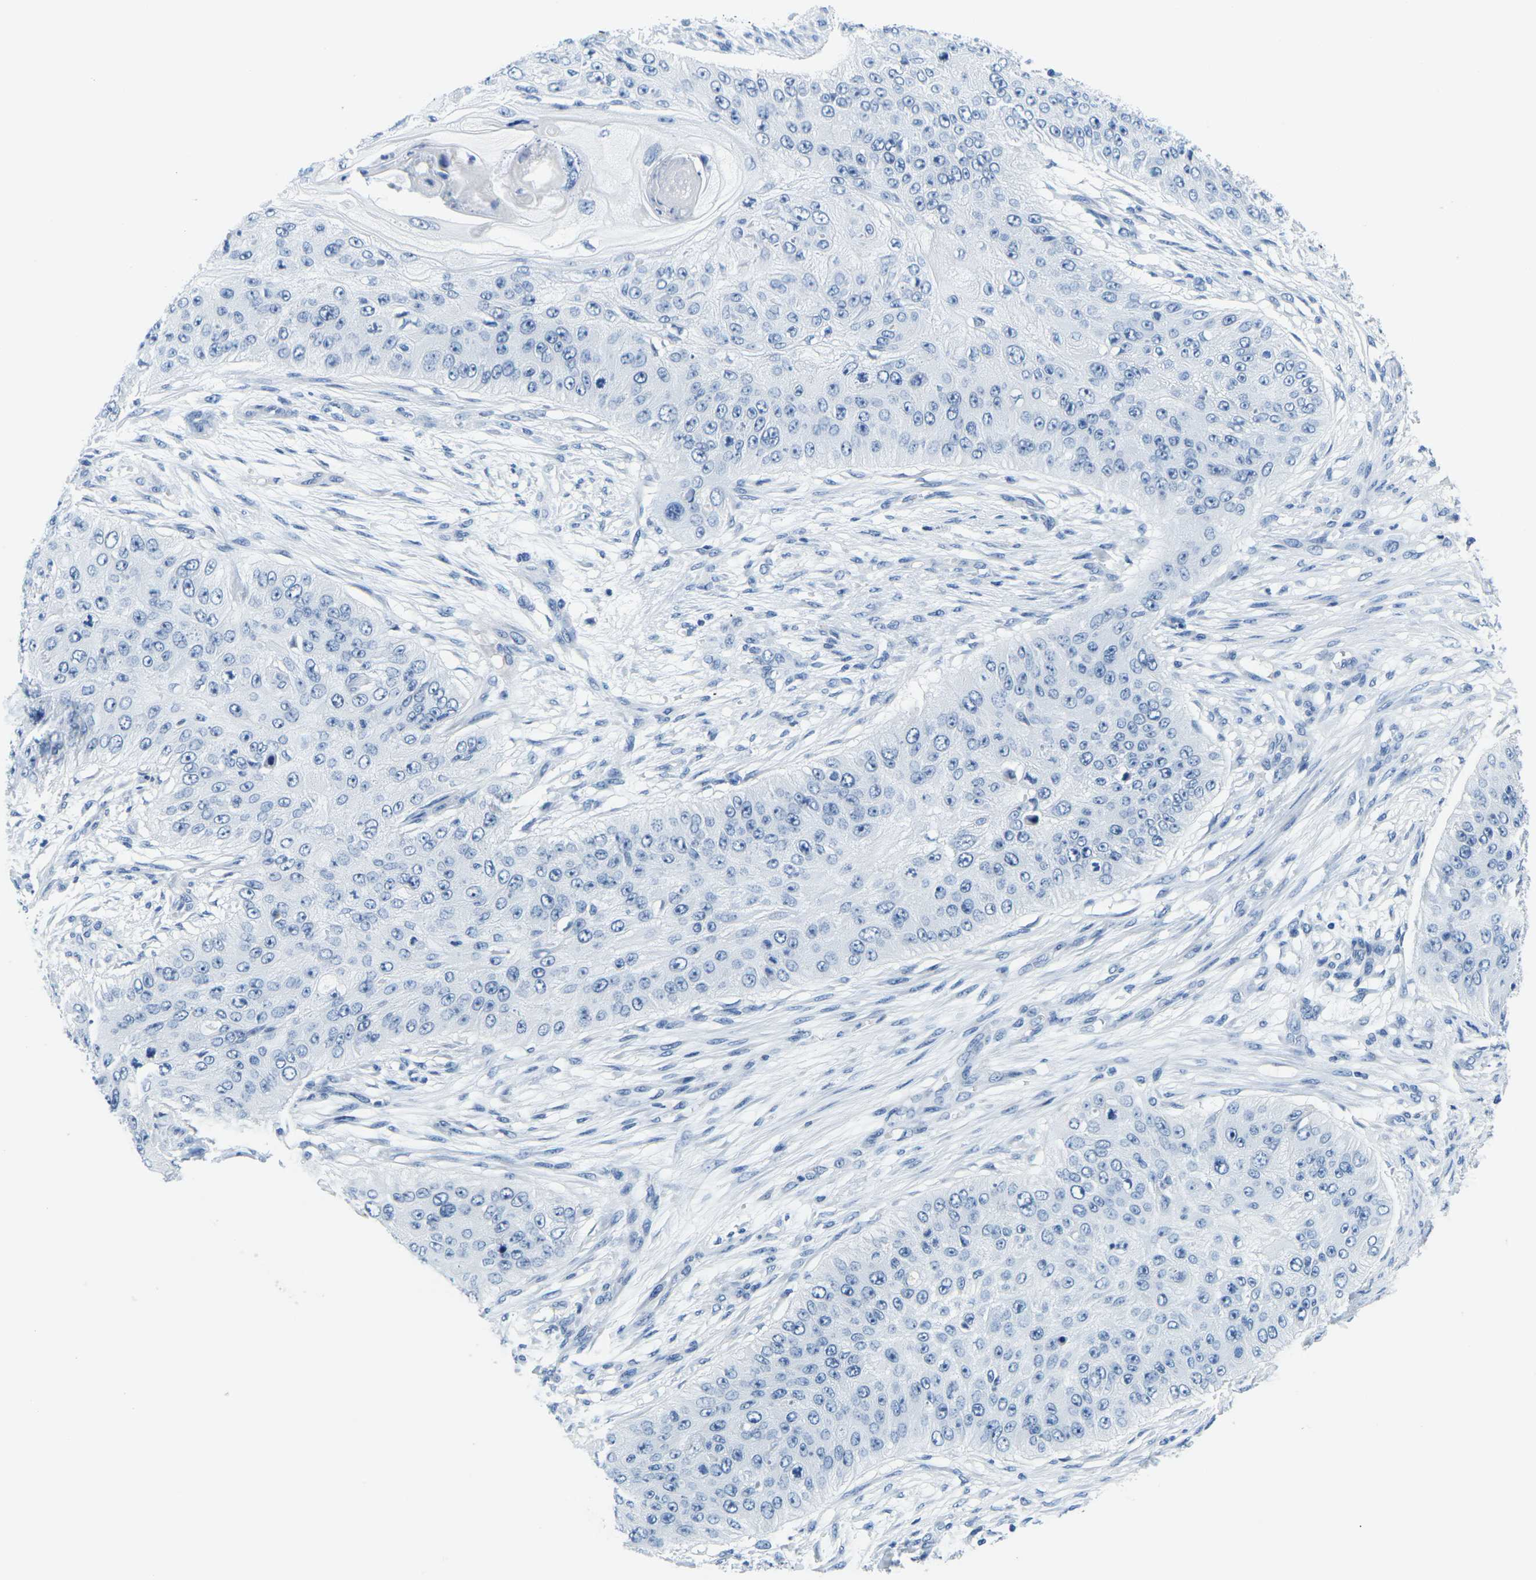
{"staining": {"intensity": "negative", "quantity": "none", "location": "none"}, "tissue": "skin cancer", "cell_type": "Tumor cells", "image_type": "cancer", "snomed": [{"axis": "morphology", "description": "Squamous cell carcinoma, NOS"}, {"axis": "topography", "description": "Skin"}], "caption": "This is an immunohistochemistry (IHC) histopathology image of human skin cancer. There is no staining in tumor cells.", "gene": "GPR15", "patient": {"sex": "female", "age": 80}}